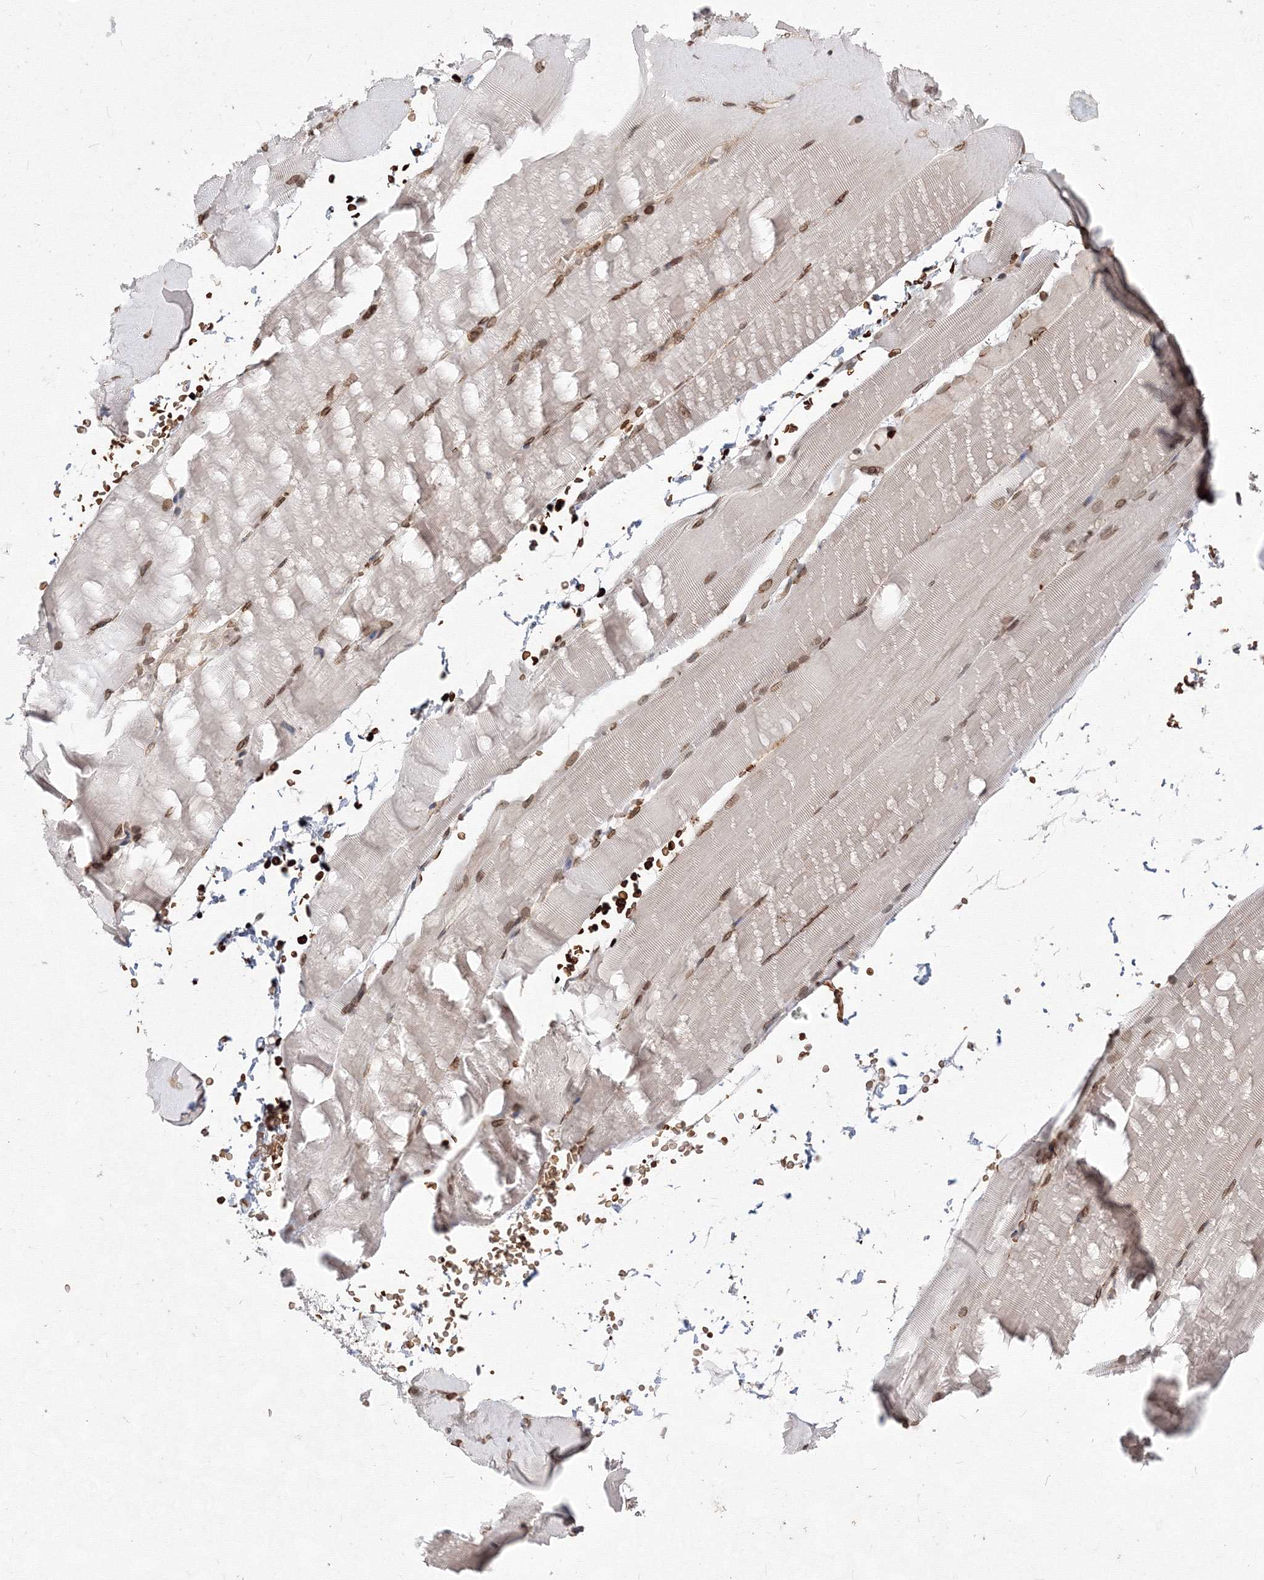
{"staining": {"intensity": "moderate", "quantity": ">75%", "location": "nuclear"}, "tissue": "skeletal muscle", "cell_type": "Myocytes", "image_type": "normal", "snomed": [{"axis": "morphology", "description": "Normal tissue, NOS"}, {"axis": "topography", "description": "Skeletal muscle"}, {"axis": "topography", "description": "Parathyroid gland"}], "caption": "Immunohistochemical staining of unremarkable human skeletal muscle displays moderate nuclear protein expression in approximately >75% of myocytes. Immunohistochemistry (ihc) stains the protein in brown and the nuclei are stained blue.", "gene": "DNAJB2", "patient": {"sex": "female", "age": 37}}